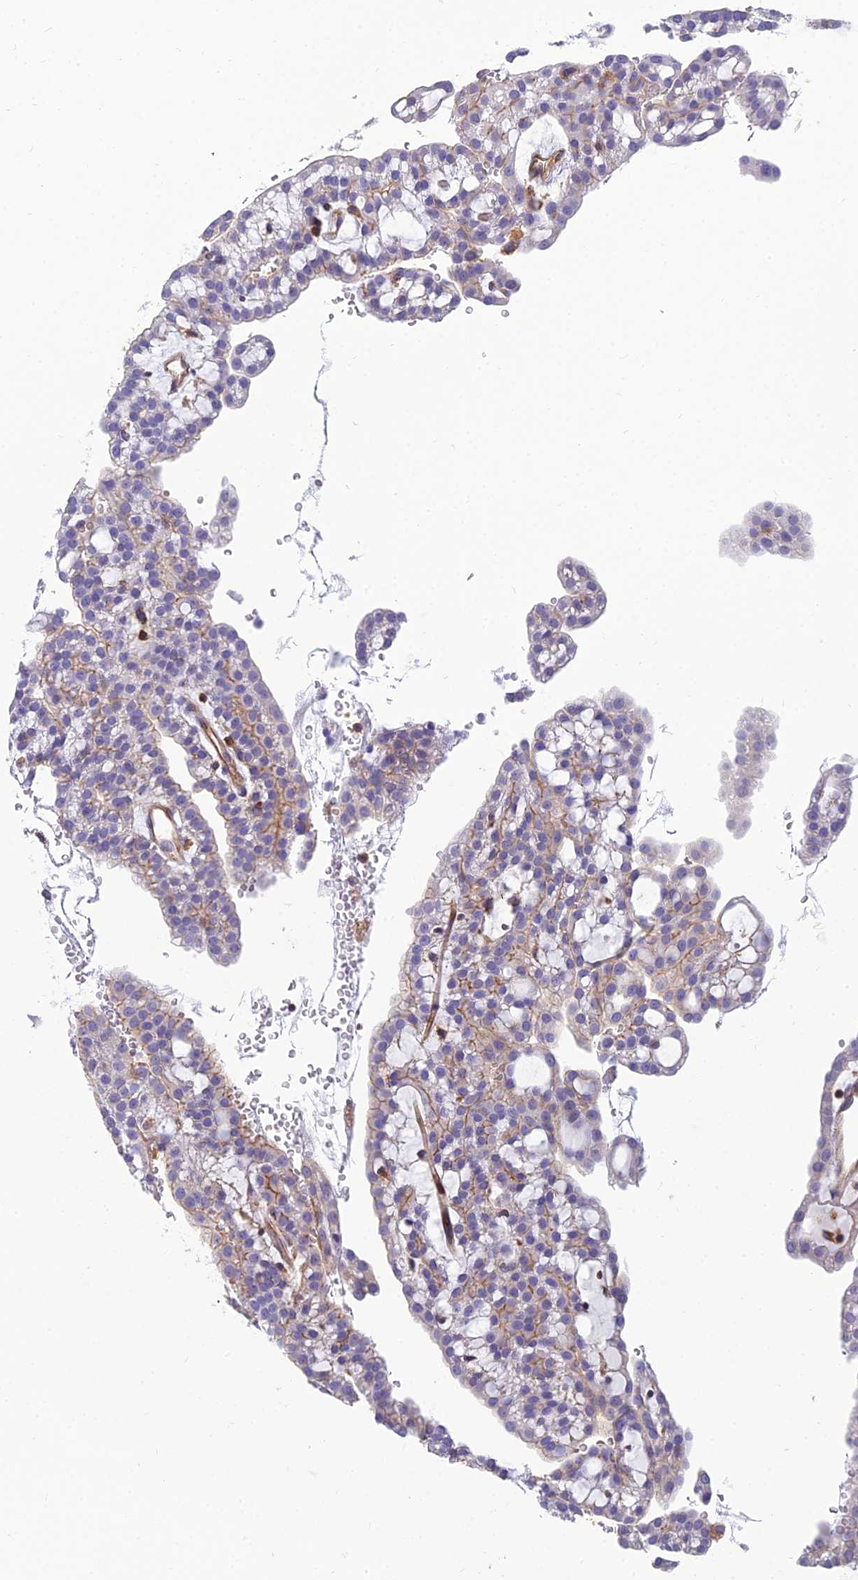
{"staining": {"intensity": "moderate", "quantity": "<25%", "location": "cytoplasmic/membranous"}, "tissue": "renal cancer", "cell_type": "Tumor cells", "image_type": "cancer", "snomed": [{"axis": "morphology", "description": "Adenocarcinoma, NOS"}, {"axis": "topography", "description": "Kidney"}], "caption": "Renal cancer (adenocarcinoma) stained with DAB (3,3'-diaminobenzidine) immunohistochemistry (IHC) demonstrates low levels of moderate cytoplasmic/membranous staining in about <25% of tumor cells.", "gene": "PPP1R18", "patient": {"sex": "male", "age": 63}}